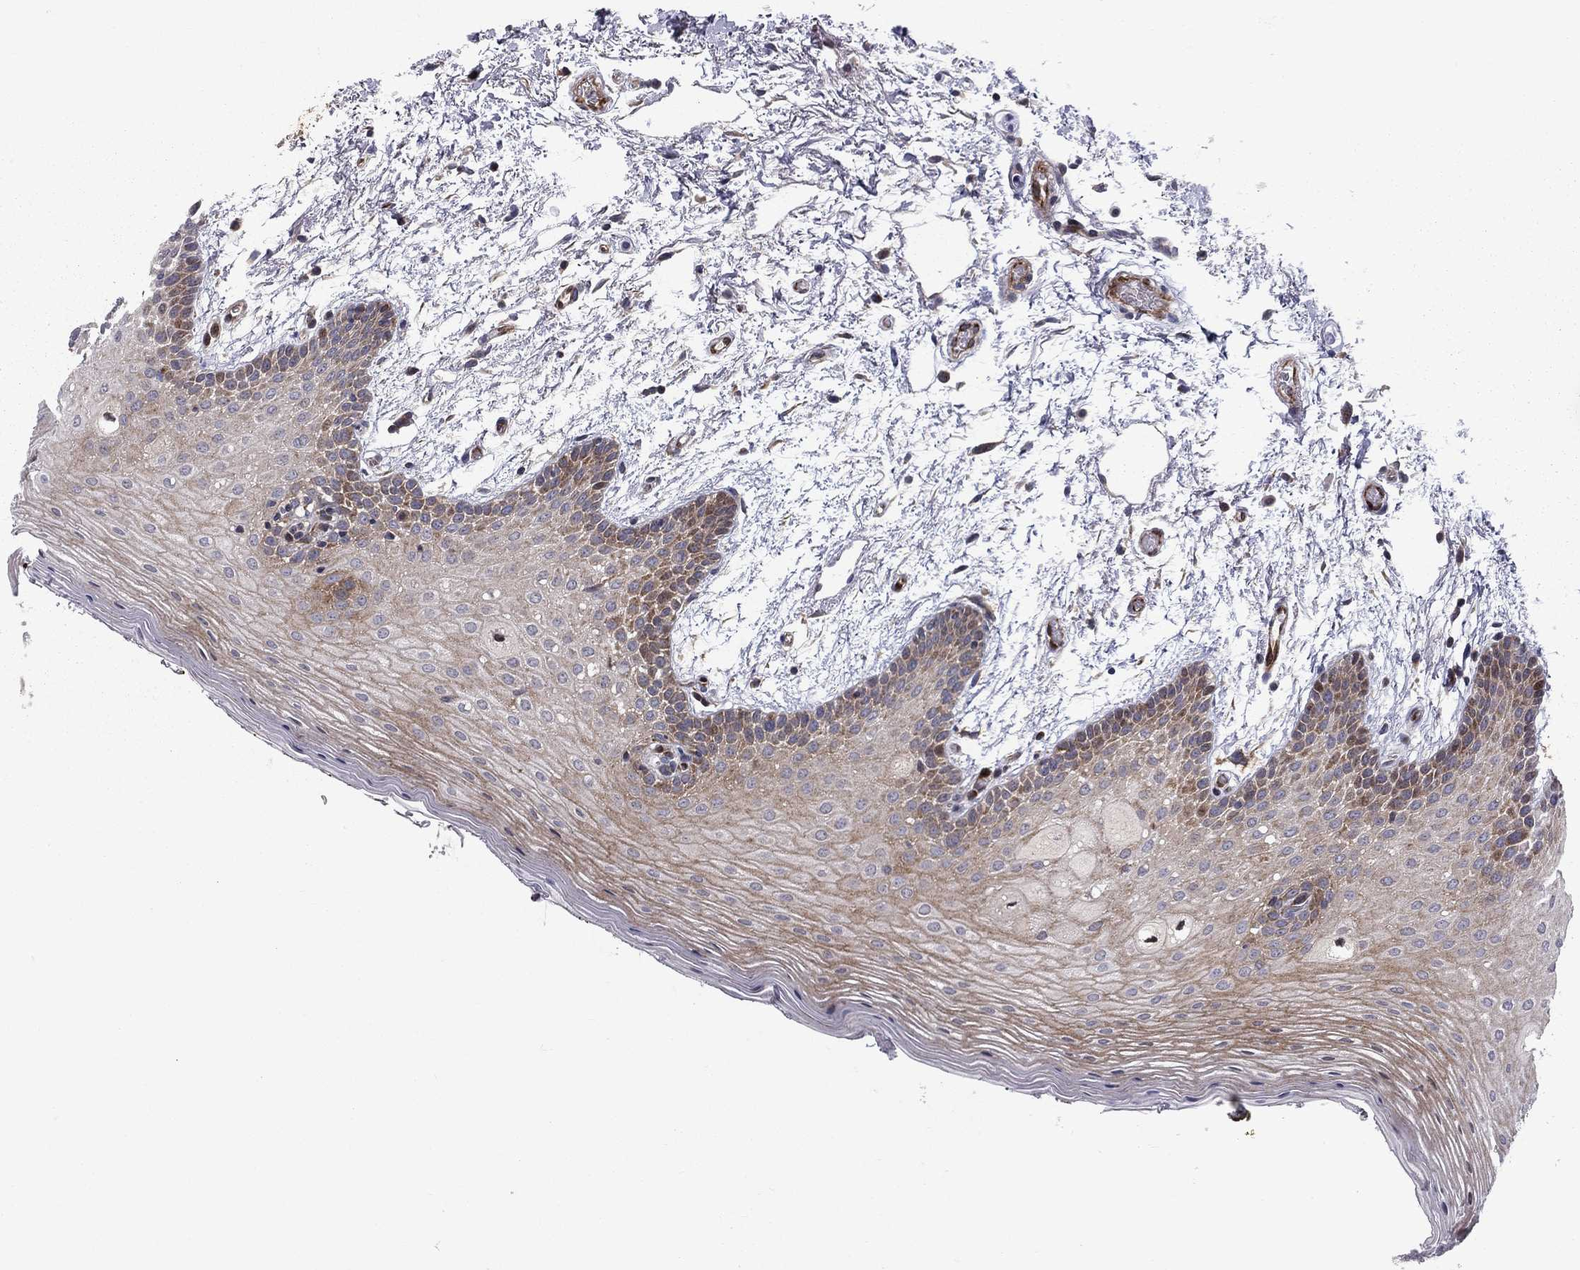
{"staining": {"intensity": "moderate", "quantity": "<25%", "location": "cytoplasmic/membranous"}, "tissue": "oral mucosa", "cell_type": "Squamous epithelial cells", "image_type": "normal", "snomed": [{"axis": "morphology", "description": "Normal tissue, NOS"}, {"axis": "topography", "description": "Oral tissue"}, {"axis": "topography", "description": "Tounge, NOS"}], "caption": "The micrograph reveals staining of unremarkable oral mucosa, revealing moderate cytoplasmic/membranous protein positivity (brown color) within squamous epithelial cells.", "gene": "MIOS", "patient": {"sex": "female", "age": 86}}